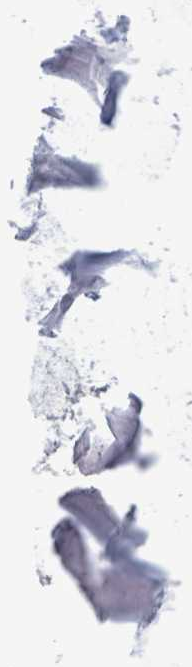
{"staining": {"intensity": "moderate", "quantity": "<25%", "location": "cytoplasmic/membranous"}, "tissue": "adipose tissue", "cell_type": "Adipocytes", "image_type": "normal", "snomed": [{"axis": "morphology", "description": "Normal tissue, NOS"}, {"axis": "topography", "description": "Cartilage tissue"}], "caption": "Immunohistochemistry (DAB (3,3'-diaminobenzidine)) staining of benign adipose tissue reveals moderate cytoplasmic/membranous protein expression in about <25% of adipocytes.", "gene": "GTF3C1", "patient": {"sex": "male", "age": 80}}